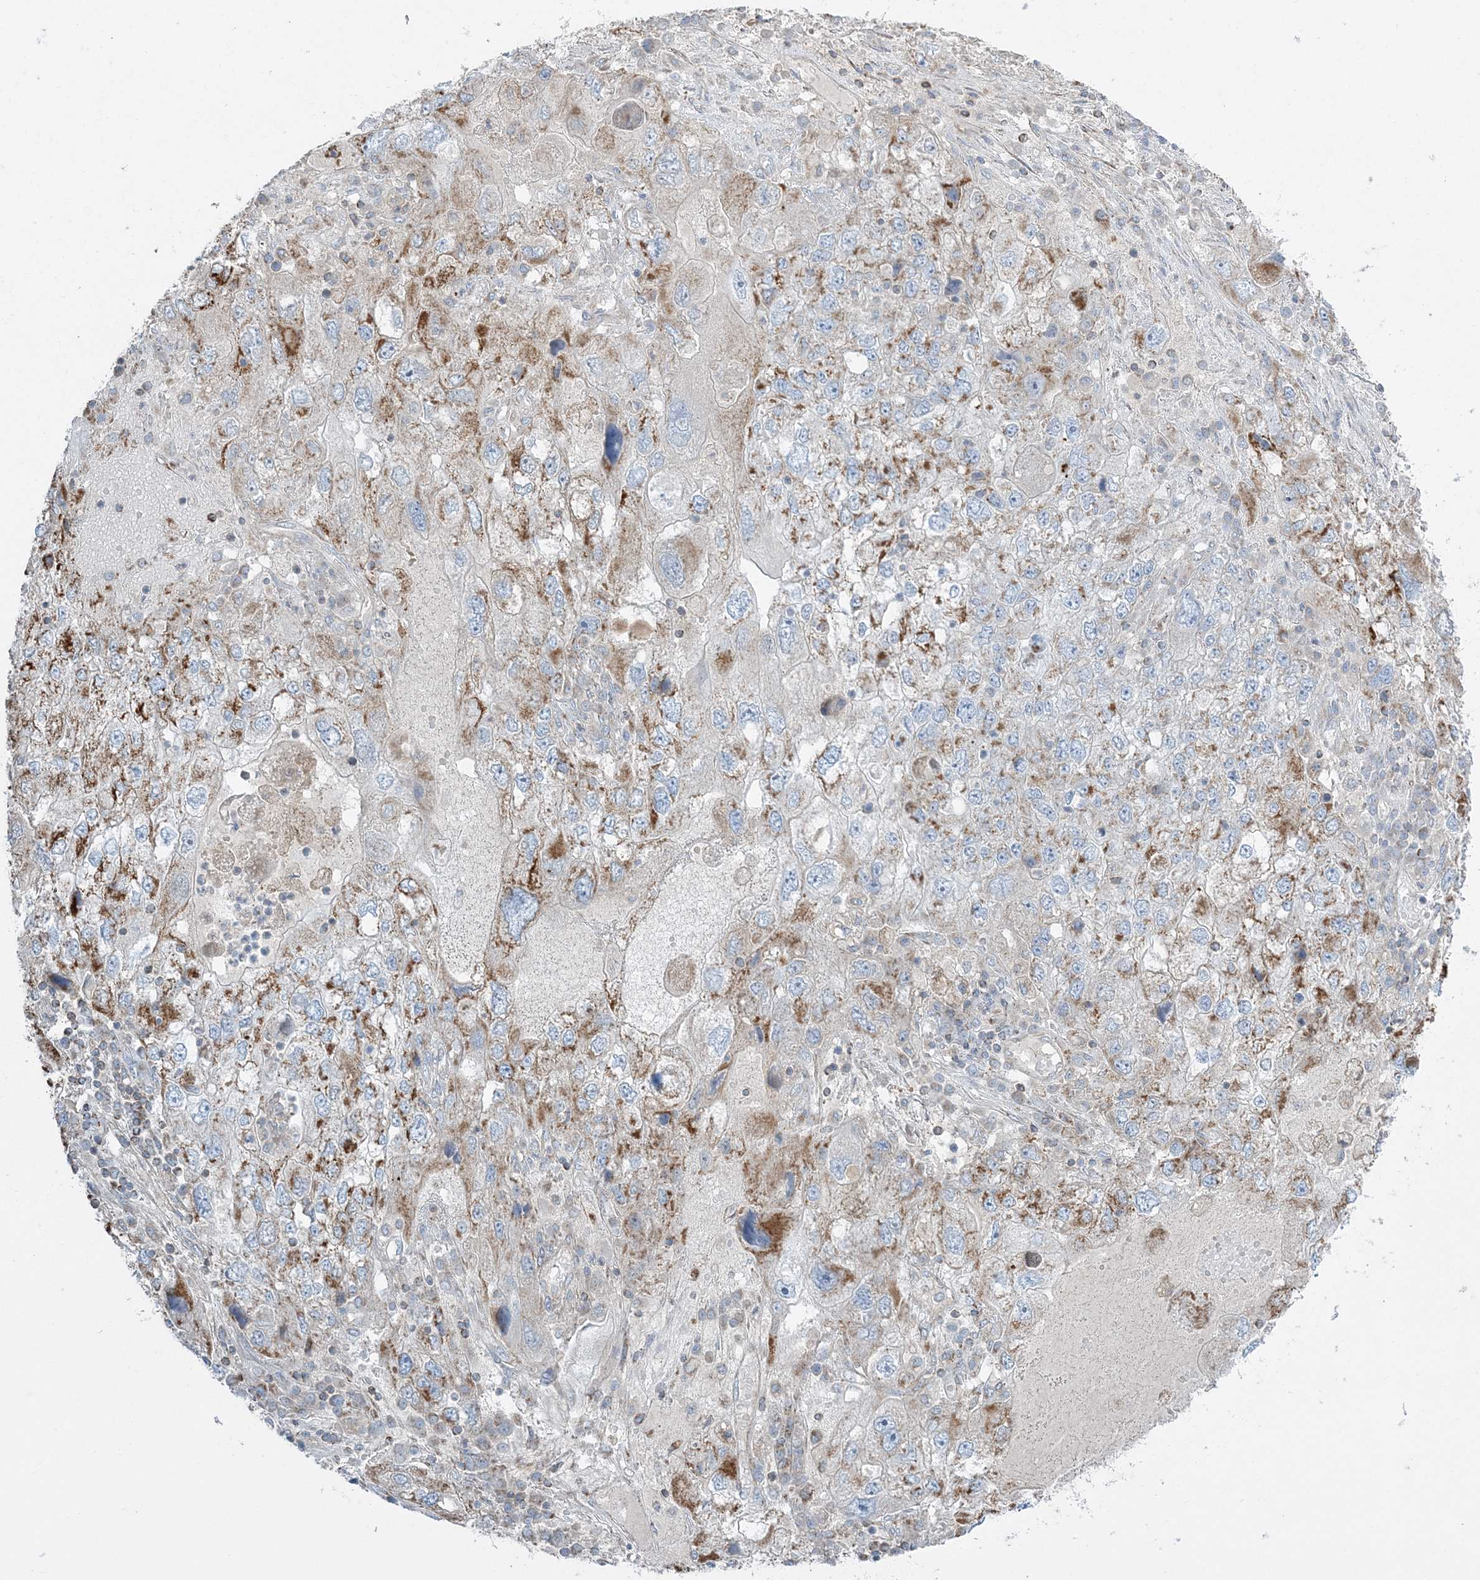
{"staining": {"intensity": "strong", "quantity": "25%-75%", "location": "cytoplasmic/membranous"}, "tissue": "endometrial cancer", "cell_type": "Tumor cells", "image_type": "cancer", "snomed": [{"axis": "morphology", "description": "Adenocarcinoma, NOS"}, {"axis": "topography", "description": "Endometrium"}], "caption": "Endometrial cancer (adenocarcinoma) tissue displays strong cytoplasmic/membranous positivity in approximately 25%-75% of tumor cells, visualized by immunohistochemistry.", "gene": "RAB11FIP3", "patient": {"sex": "female", "age": 49}}